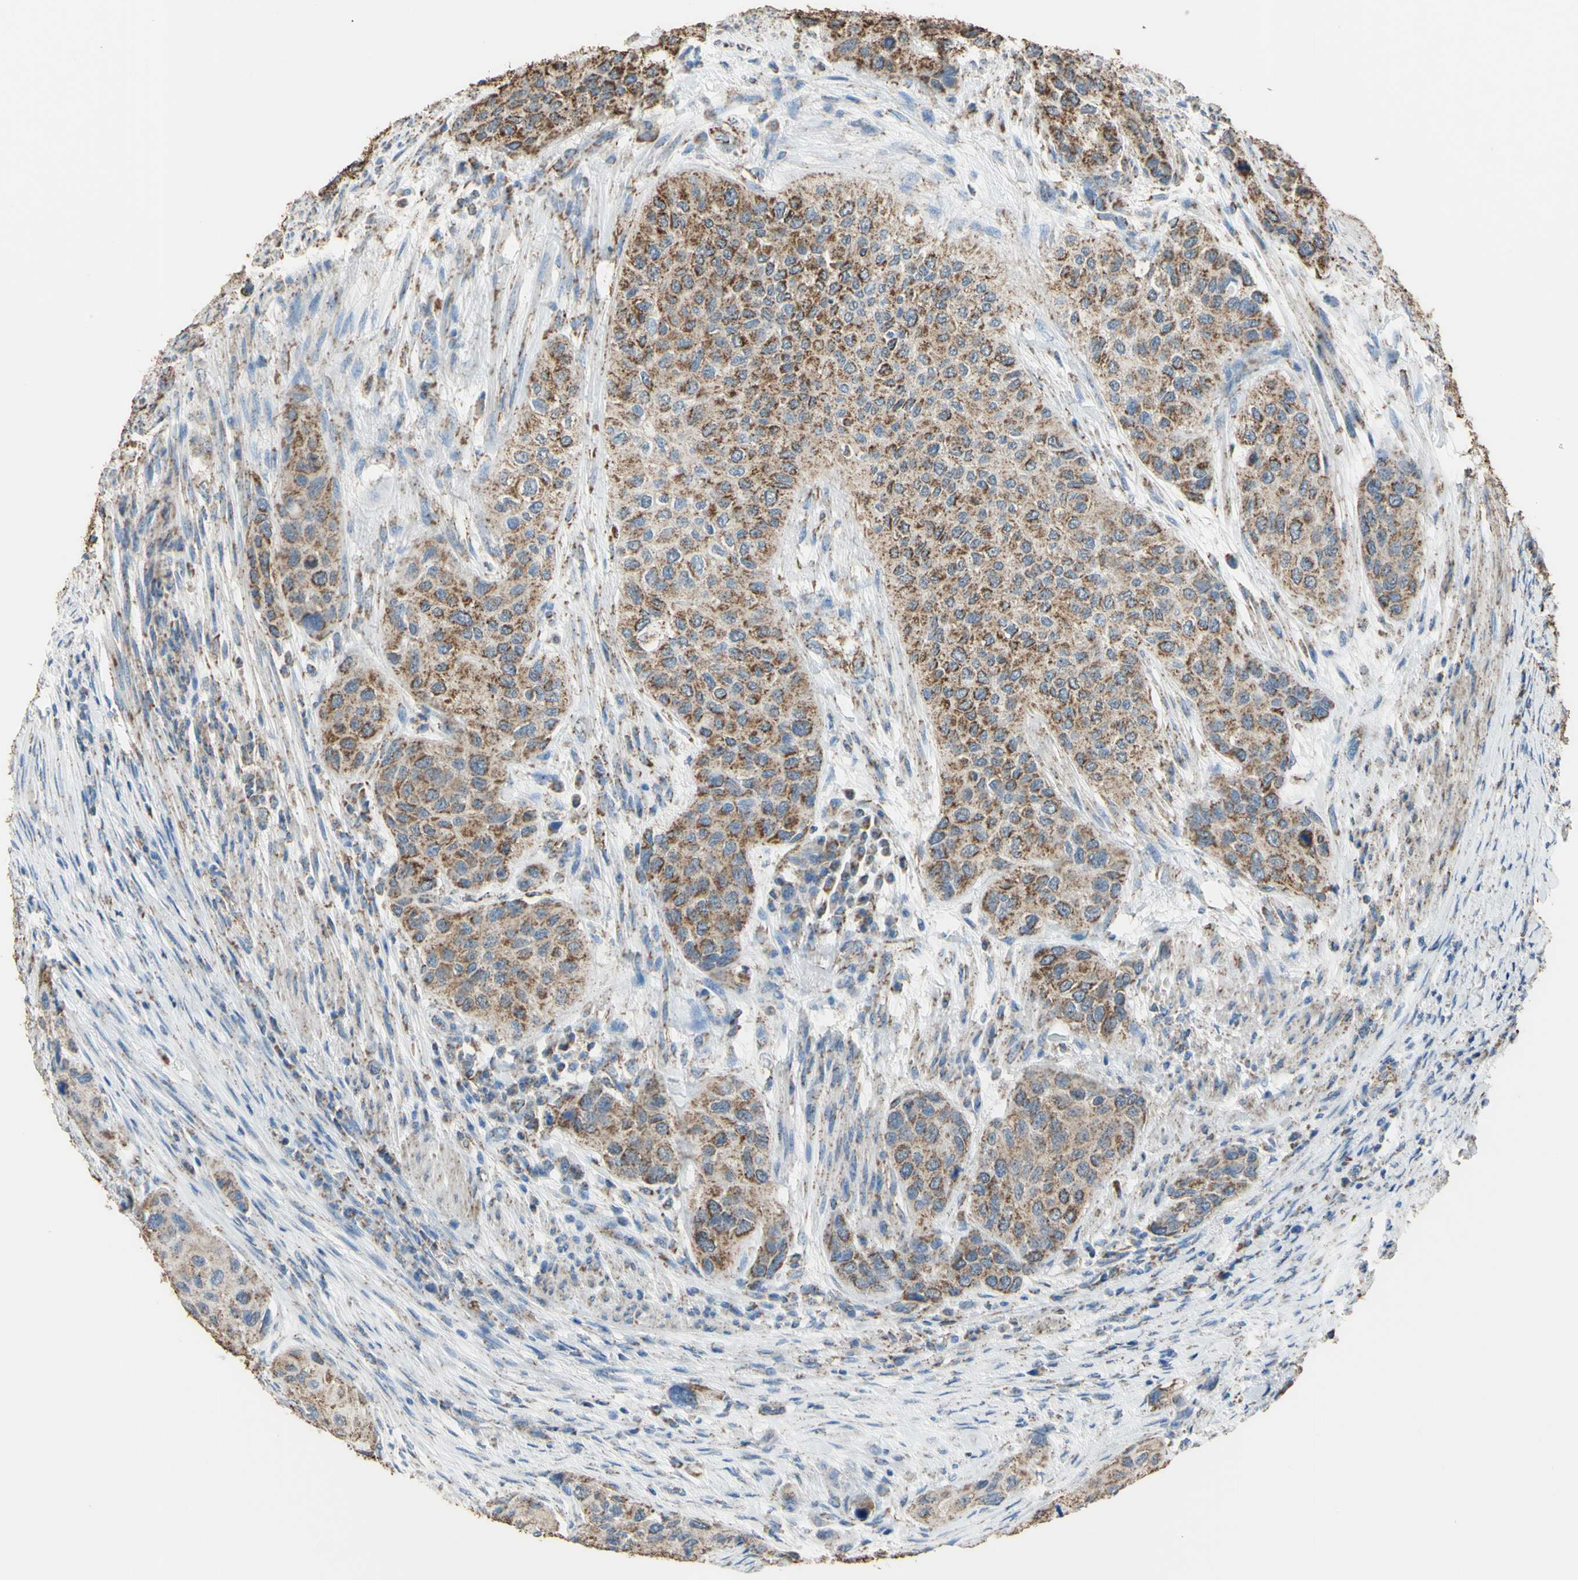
{"staining": {"intensity": "moderate", "quantity": ">75%", "location": "cytoplasmic/membranous"}, "tissue": "urothelial cancer", "cell_type": "Tumor cells", "image_type": "cancer", "snomed": [{"axis": "morphology", "description": "Urothelial carcinoma, High grade"}, {"axis": "topography", "description": "Urinary bladder"}], "caption": "Protein staining of urothelial cancer tissue reveals moderate cytoplasmic/membranous staining in about >75% of tumor cells.", "gene": "CMKLR2", "patient": {"sex": "female", "age": 56}}